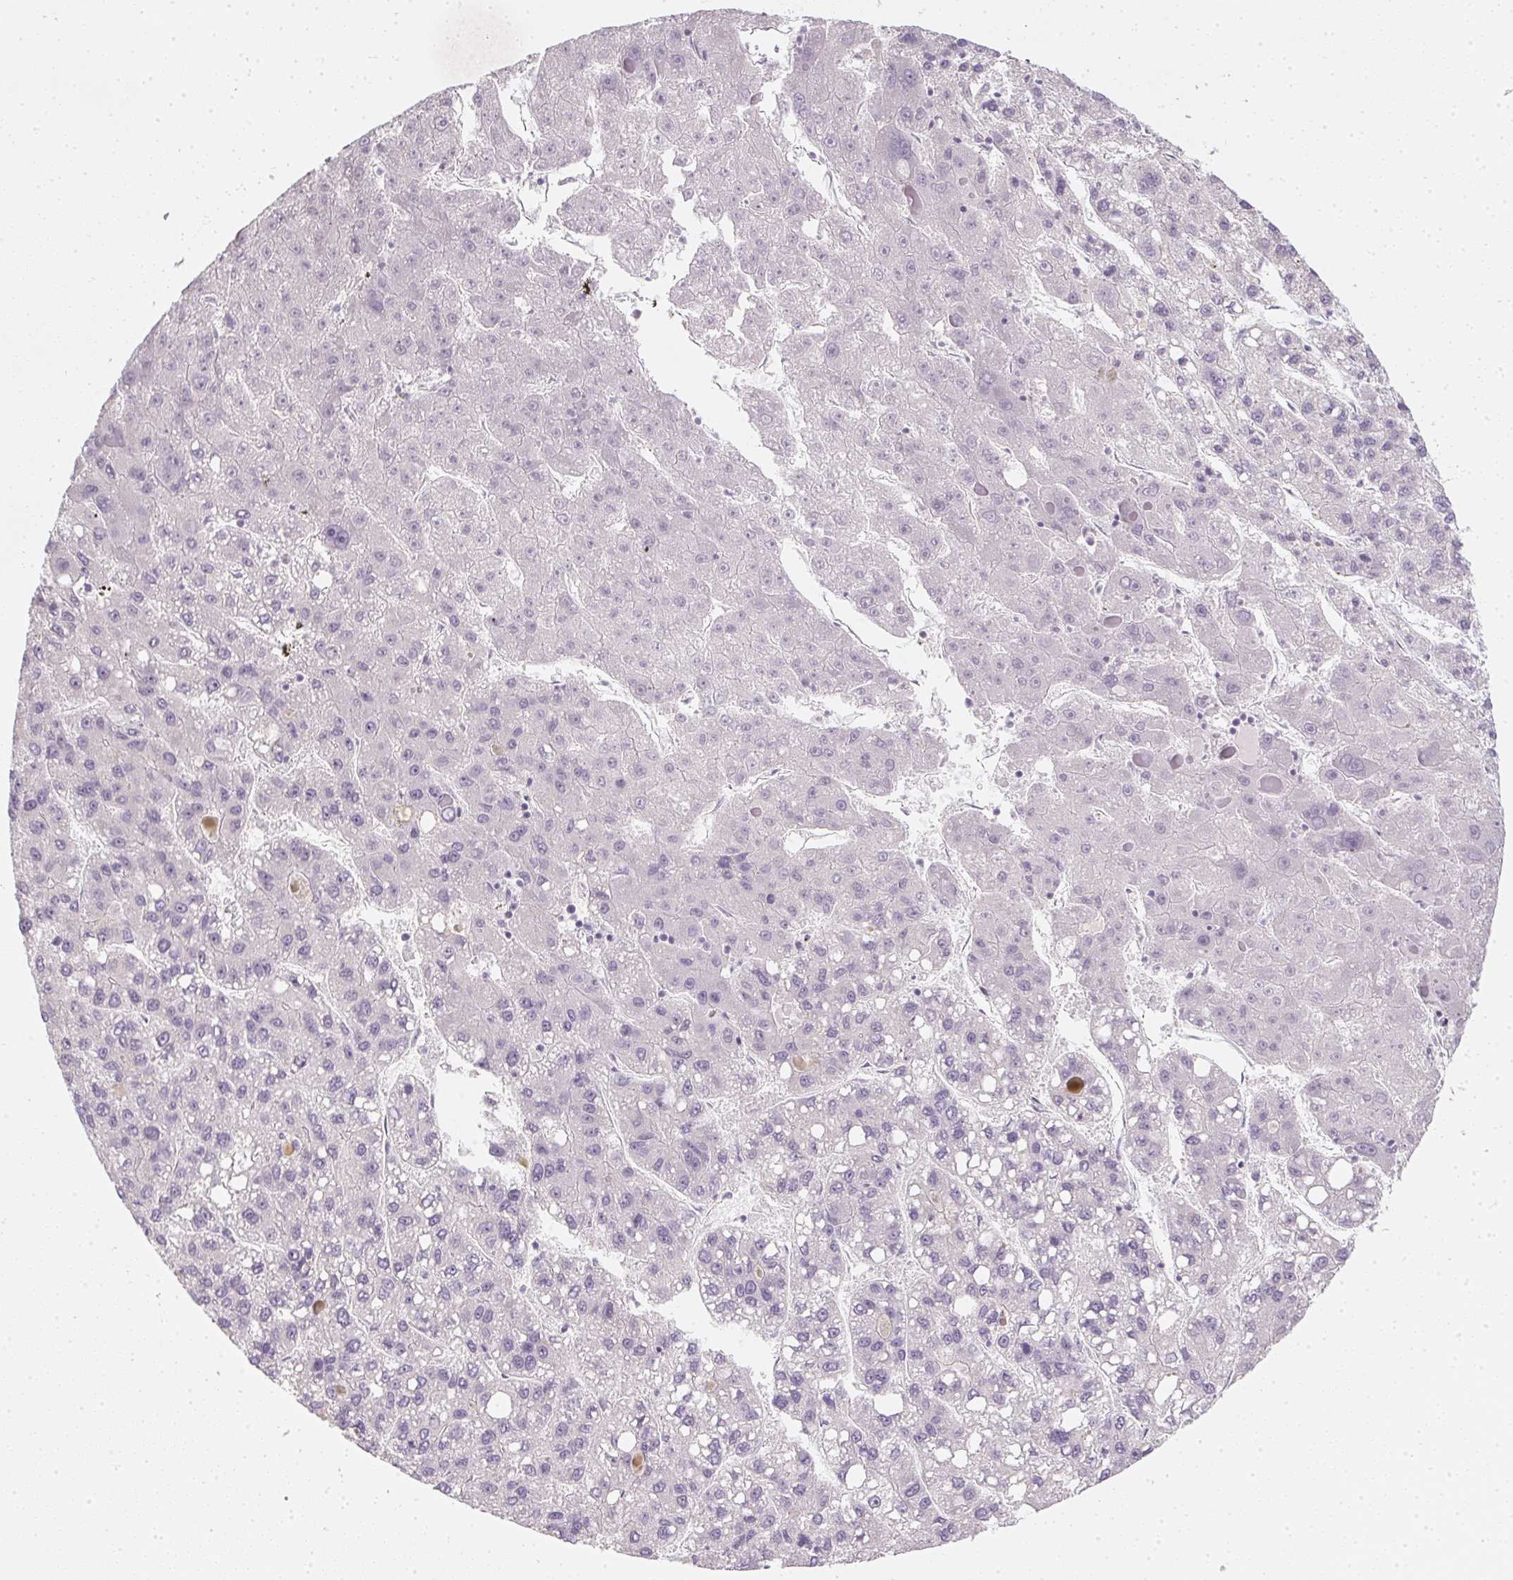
{"staining": {"intensity": "negative", "quantity": "none", "location": "none"}, "tissue": "liver cancer", "cell_type": "Tumor cells", "image_type": "cancer", "snomed": [{"axis": "morphology", "description": "Carcinoma, Hepatocellular, NOS"}, {"axis": "topography", "description": "Liver"}], "caption": "DAB immunohistochemical staining of human liver cancer (hepatocellular carcinoma) demonstrates no significant expression in tumor cells. (Stains: DAB (3,3'-diaminobenzidine) immunohistochemistry with hematoxylin counter stain, Microscopy: brightfield microscopy at high magnification).", "gene": "TMEM72", "patient": {"sex": "female", "age": 82}}